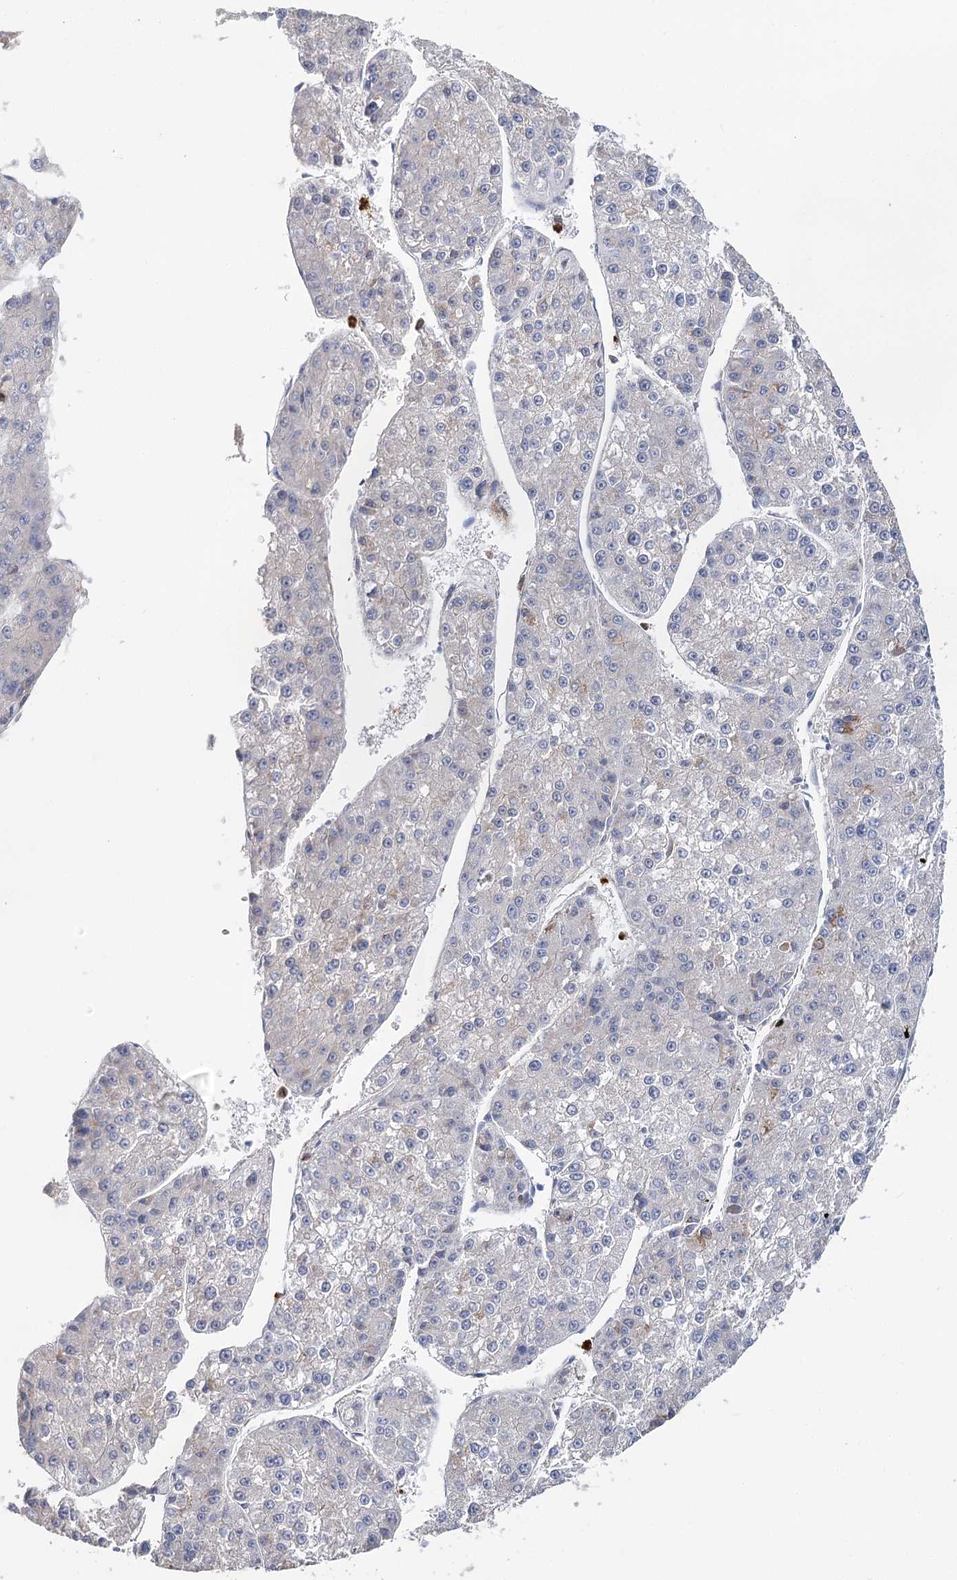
{"staining": {"intensity": "negative", "quantity": "none", "location": "none"}, "tissue": "liver cancer", "cell_type": "Tumor cells", "image_type": "cancer", "snomed": [{"axis": "morphology", "description": "Carcinoma, Hepatocellular, NOS"}, {"axis": "topography", "description": "Liver"}], "caption": "Tumor cells show no significant protein positivity in liver hepatocellular carcinoma.", "gene": "EPB41L5", "patient": {"sex": "female", "age": 73}}